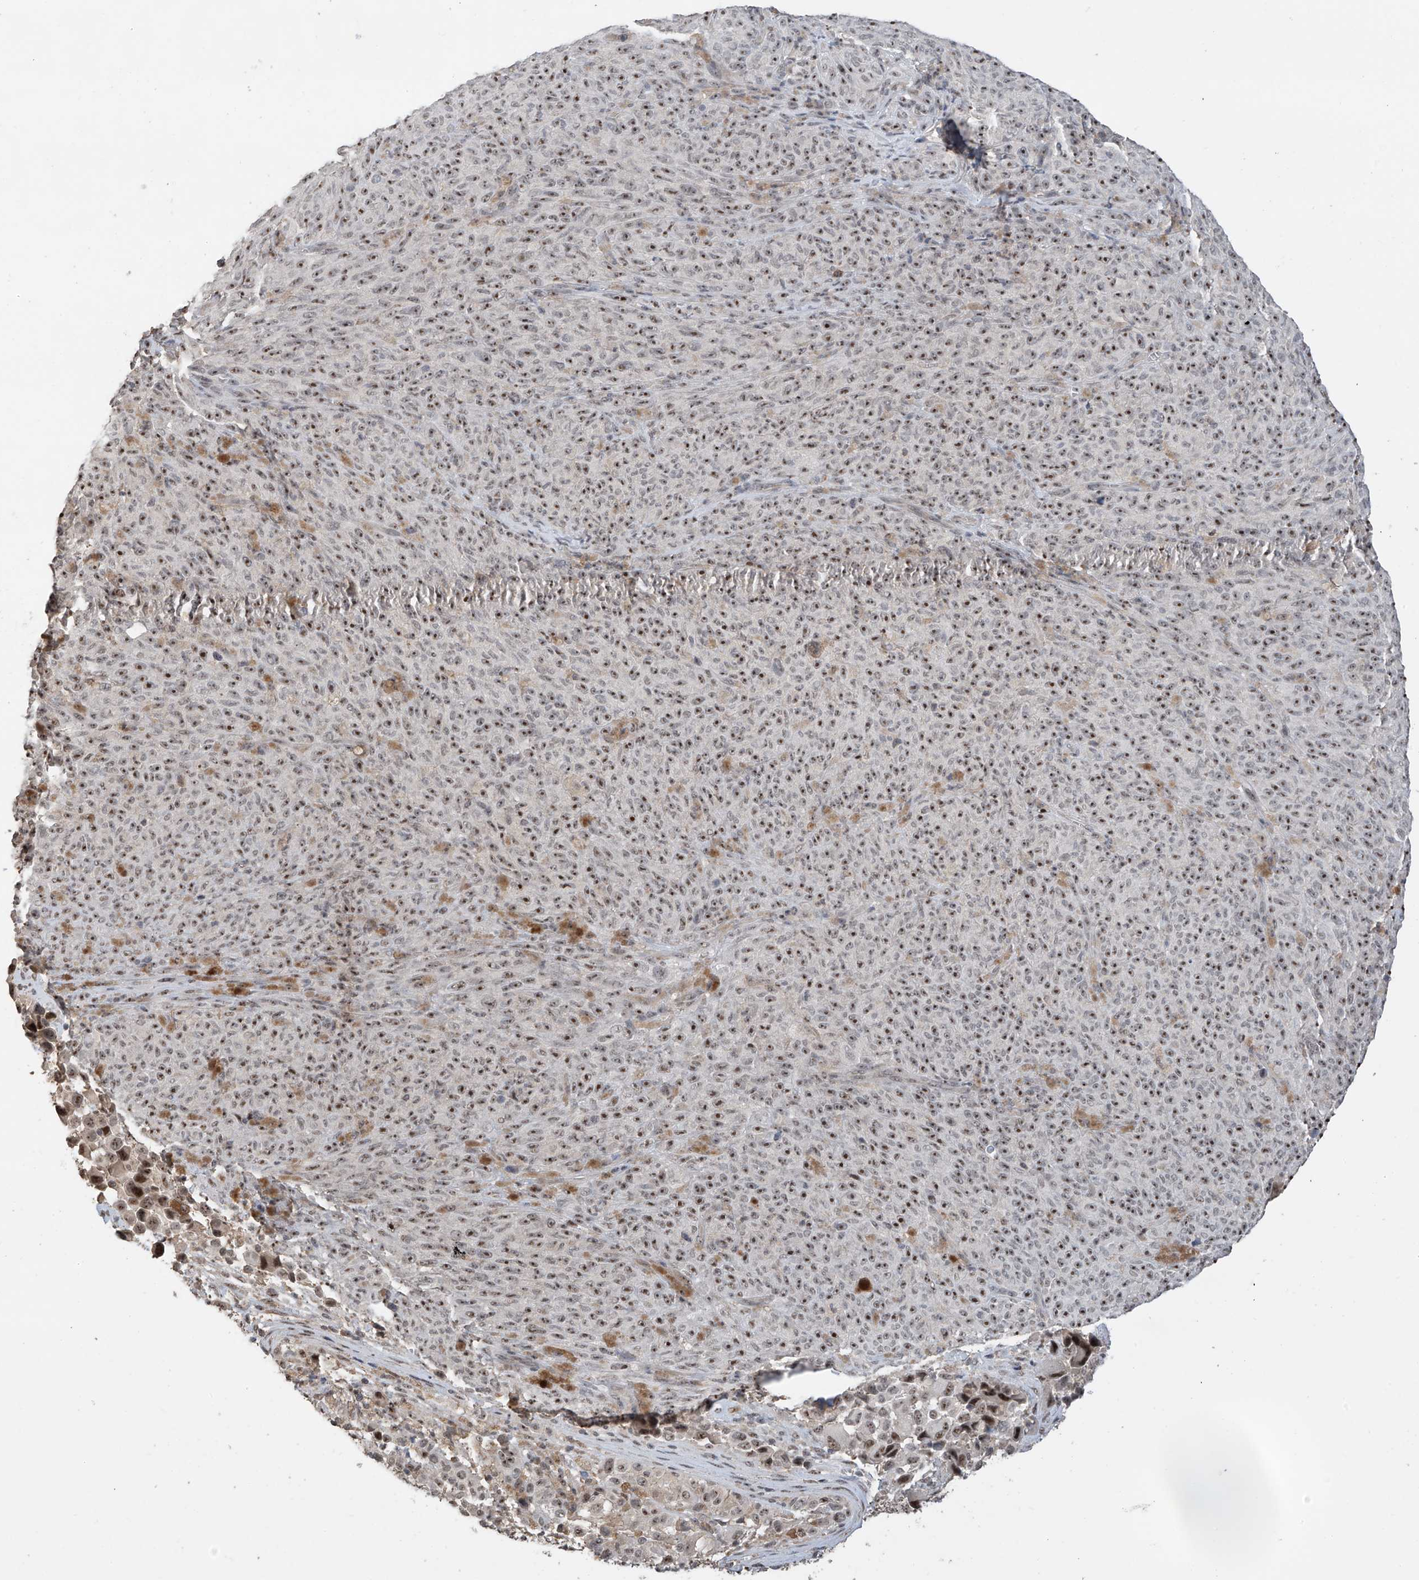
{"staining": {"intensity": "moderate", "quantity": ">75%", "location": "nuclear"}, "tissue": "melanoma", "cell_type": "Tumor cells", "image_type": "cancer", "snomed": [{"axis": "morphology", "description": "Malignant melanoma, NOS"}, {"axis": "topography", "description": "Skin"}], "caption": "Melanoma tissue demonstrates moderate nuclear positivity in about >75% of tumor cells, visualized by immunohistochemistry.", "gene": "C1orf131", "patient": {"sex": "female", "age": 82}}